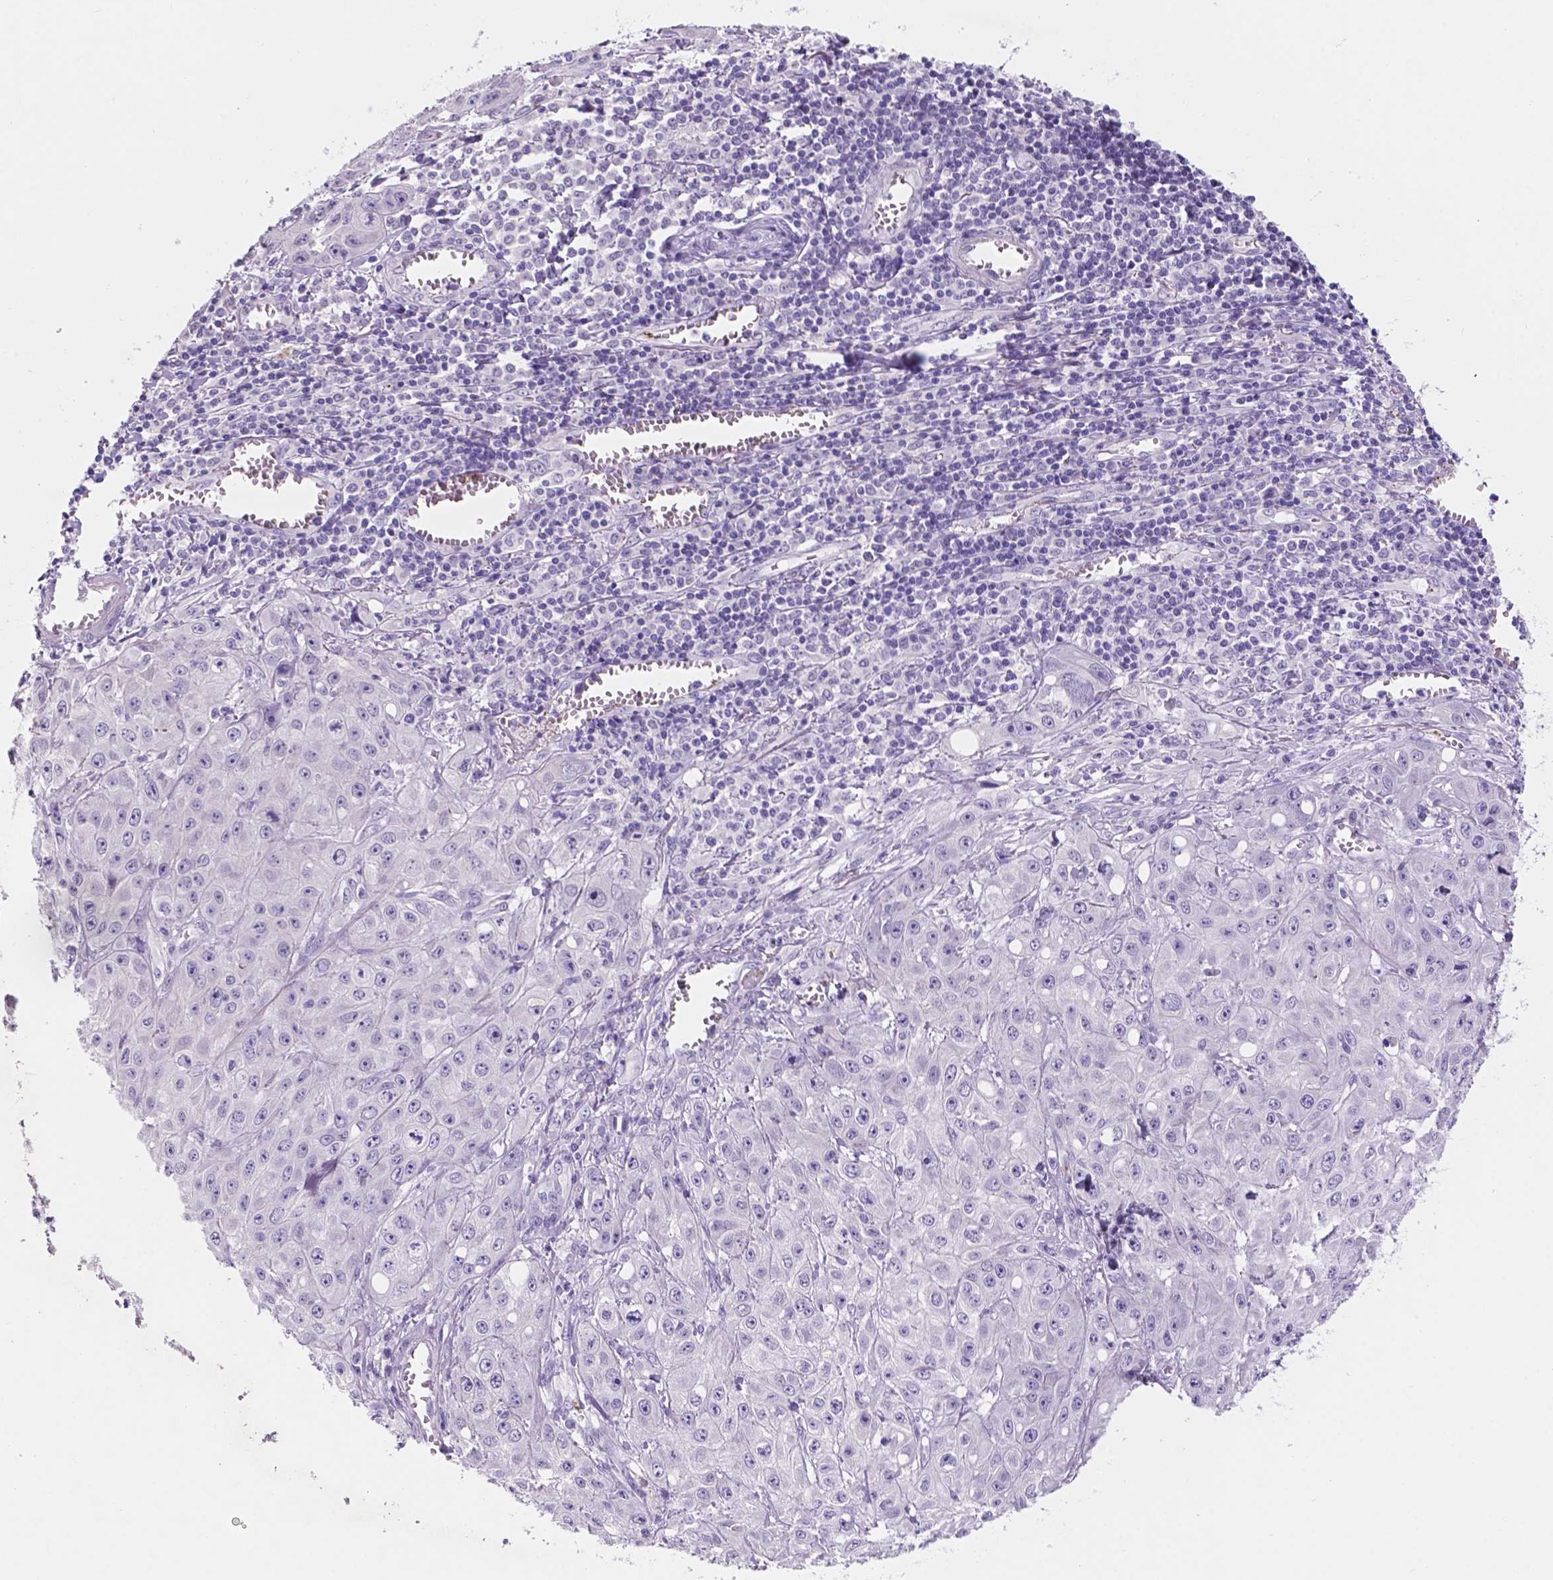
{"staining": {"intensity": "negative", "quantity": "none", "location": "none"}, "tissue": "skin cancer", "cell_type": "Tumor cells", "image_type": "cancer", "snomed": [{"axis": "morphology", "description": "Squamous cell carcinoma, NOS"}, {"axis": "topography", "description": "Skin"}, {"axis": "topography", "description": "Vulva"}], "caption": "Immunohistochemical staining of squamous cell carcinoma (skin) demonstrates no significant expression in tumor cells.", "gene": "EBLN2", "patient": {"sex": "female", "age": 71}}